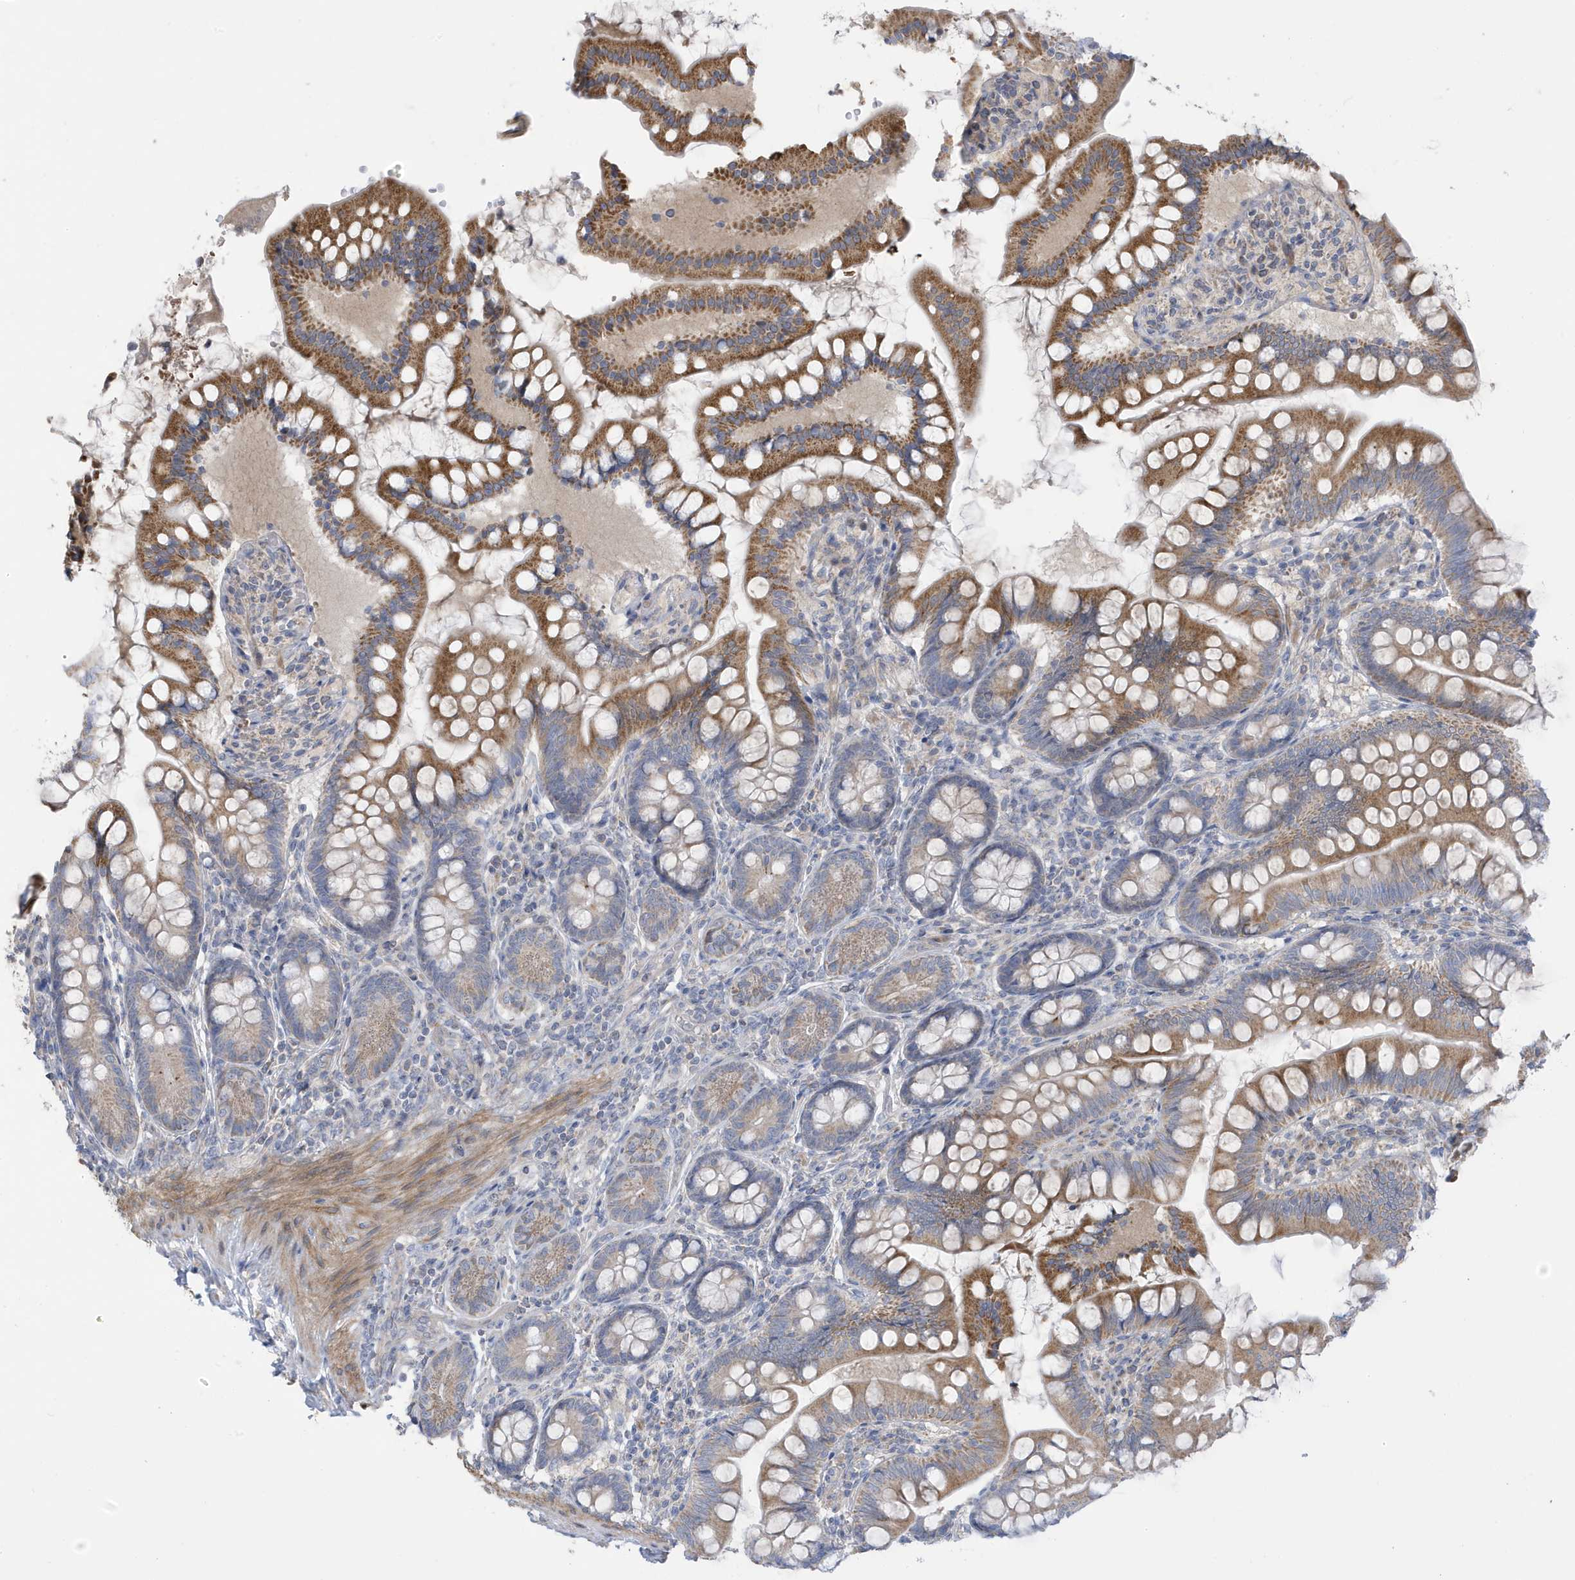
{"staining": {"intensity": "moderate", "quantity": "25%-75%", "location": "cytoplasmic/membranous"}, "tissue": "small intestine", "cell_type": "Glandular cells", "image_type": "normal", "snomed": [{"axis": "morphology", "description": "Normal tissue, NOS"}, {"axis": "topography", "description": "Small intestine"}], "caption": "A medium amount of moderate cytoplasmic/membranous staining is present in approximately 25%-75% of glandular cells in normal small intestine. (brown staining indicates protein expression, while blue staining denotes nuclei).", "gene": "ATP13A5", "patient": {"sex": "male", "age": 7}}